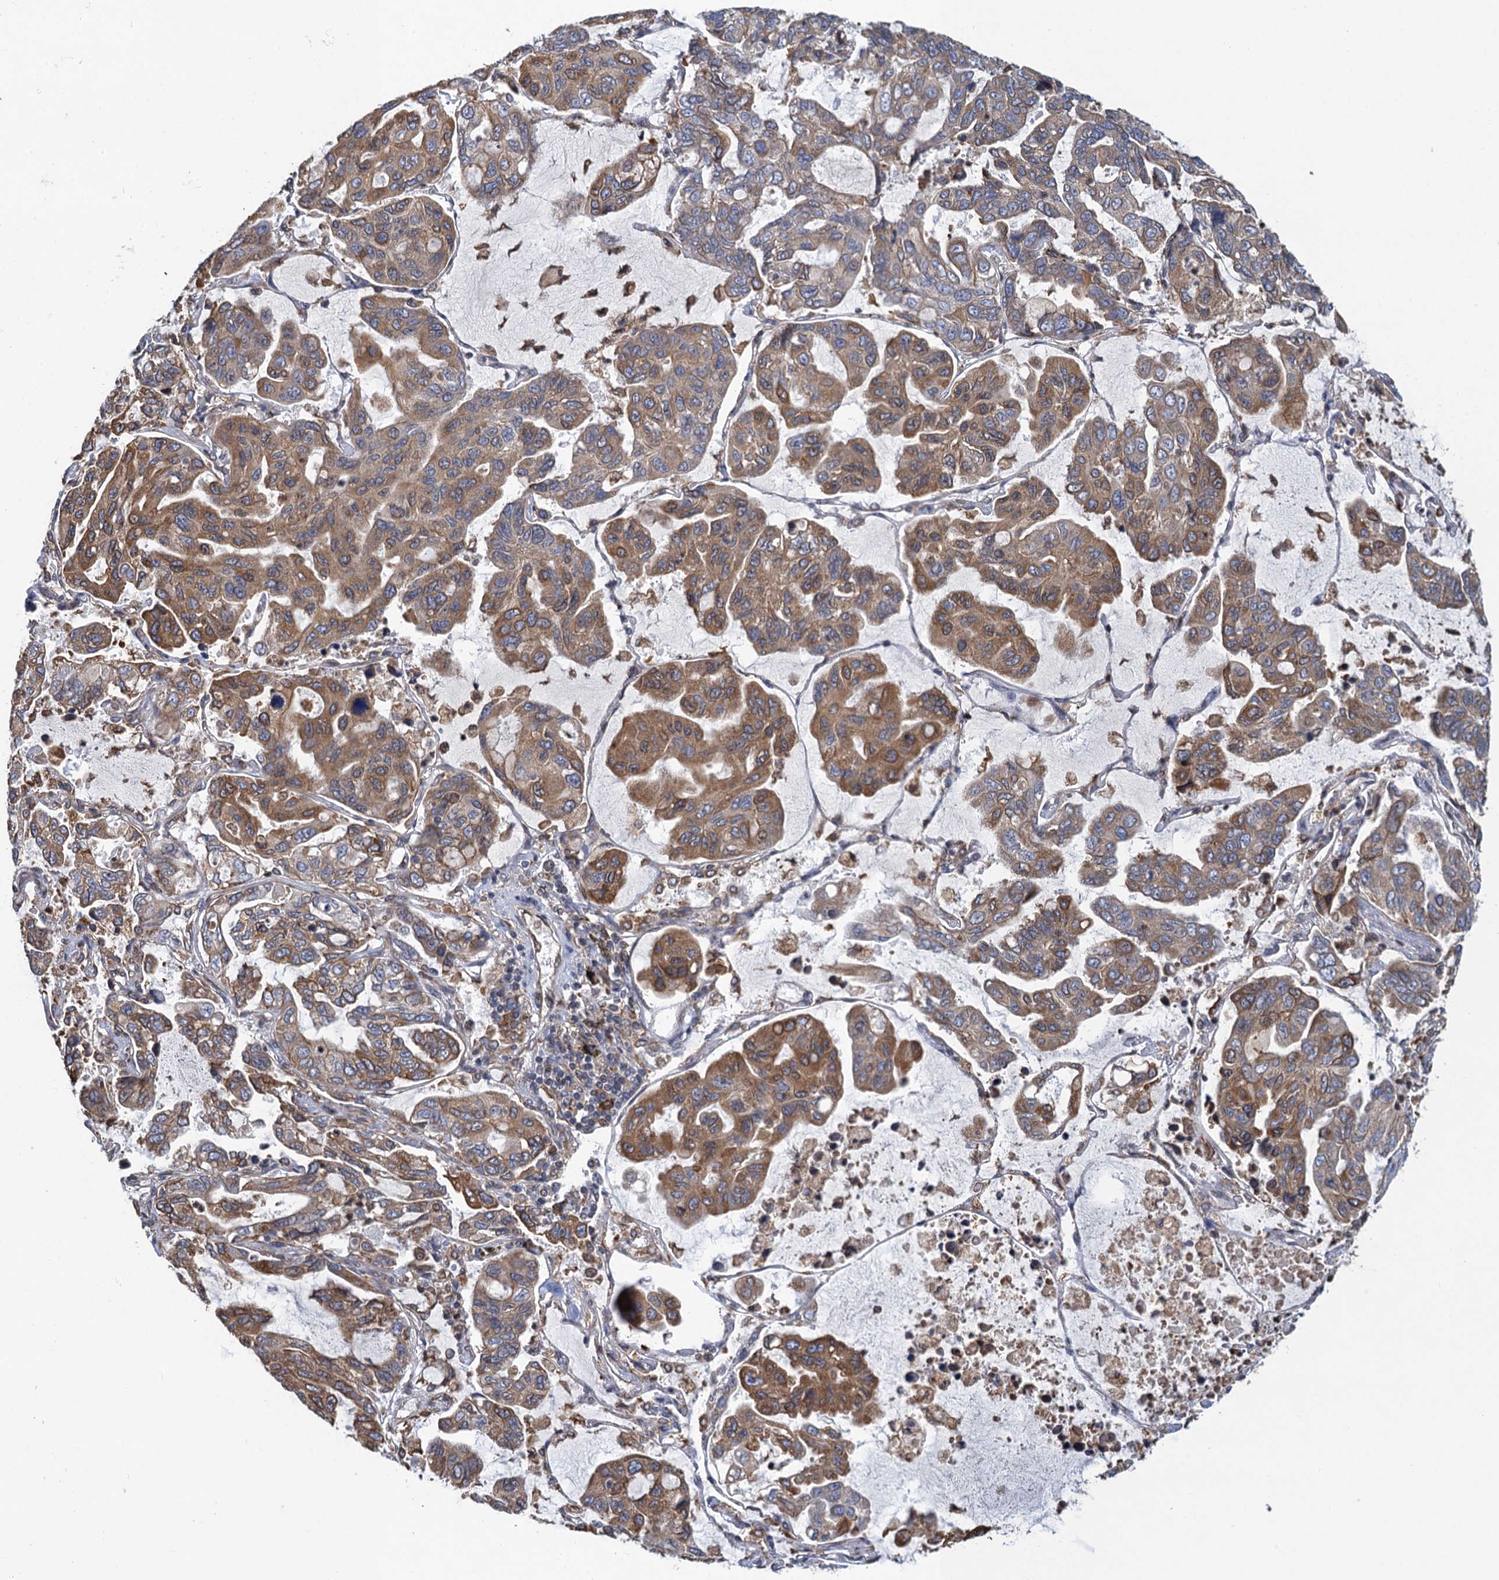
{"staining": {"intensity": "moderate", "quantity": ">75%", "location": "cytoplasmic/membranous"}, "tissue": "lung cancer", "cell_type": "Tumor cells", "image_type": "cancer", "snomed": [{"axis": "morphology", "description": "Adenocarcinoma, NOS"}, {"axis": "topography", "description": "Lung"}], "caption": "About >75% of tumor cells in lung cancer (adenocarcinoma) show moderate cytoplasmic/membranous protein expression as visualized by brown immunohistochemical staining.", "gene": "ARMC5", "patient": {"sex": "male", "age": 64}}